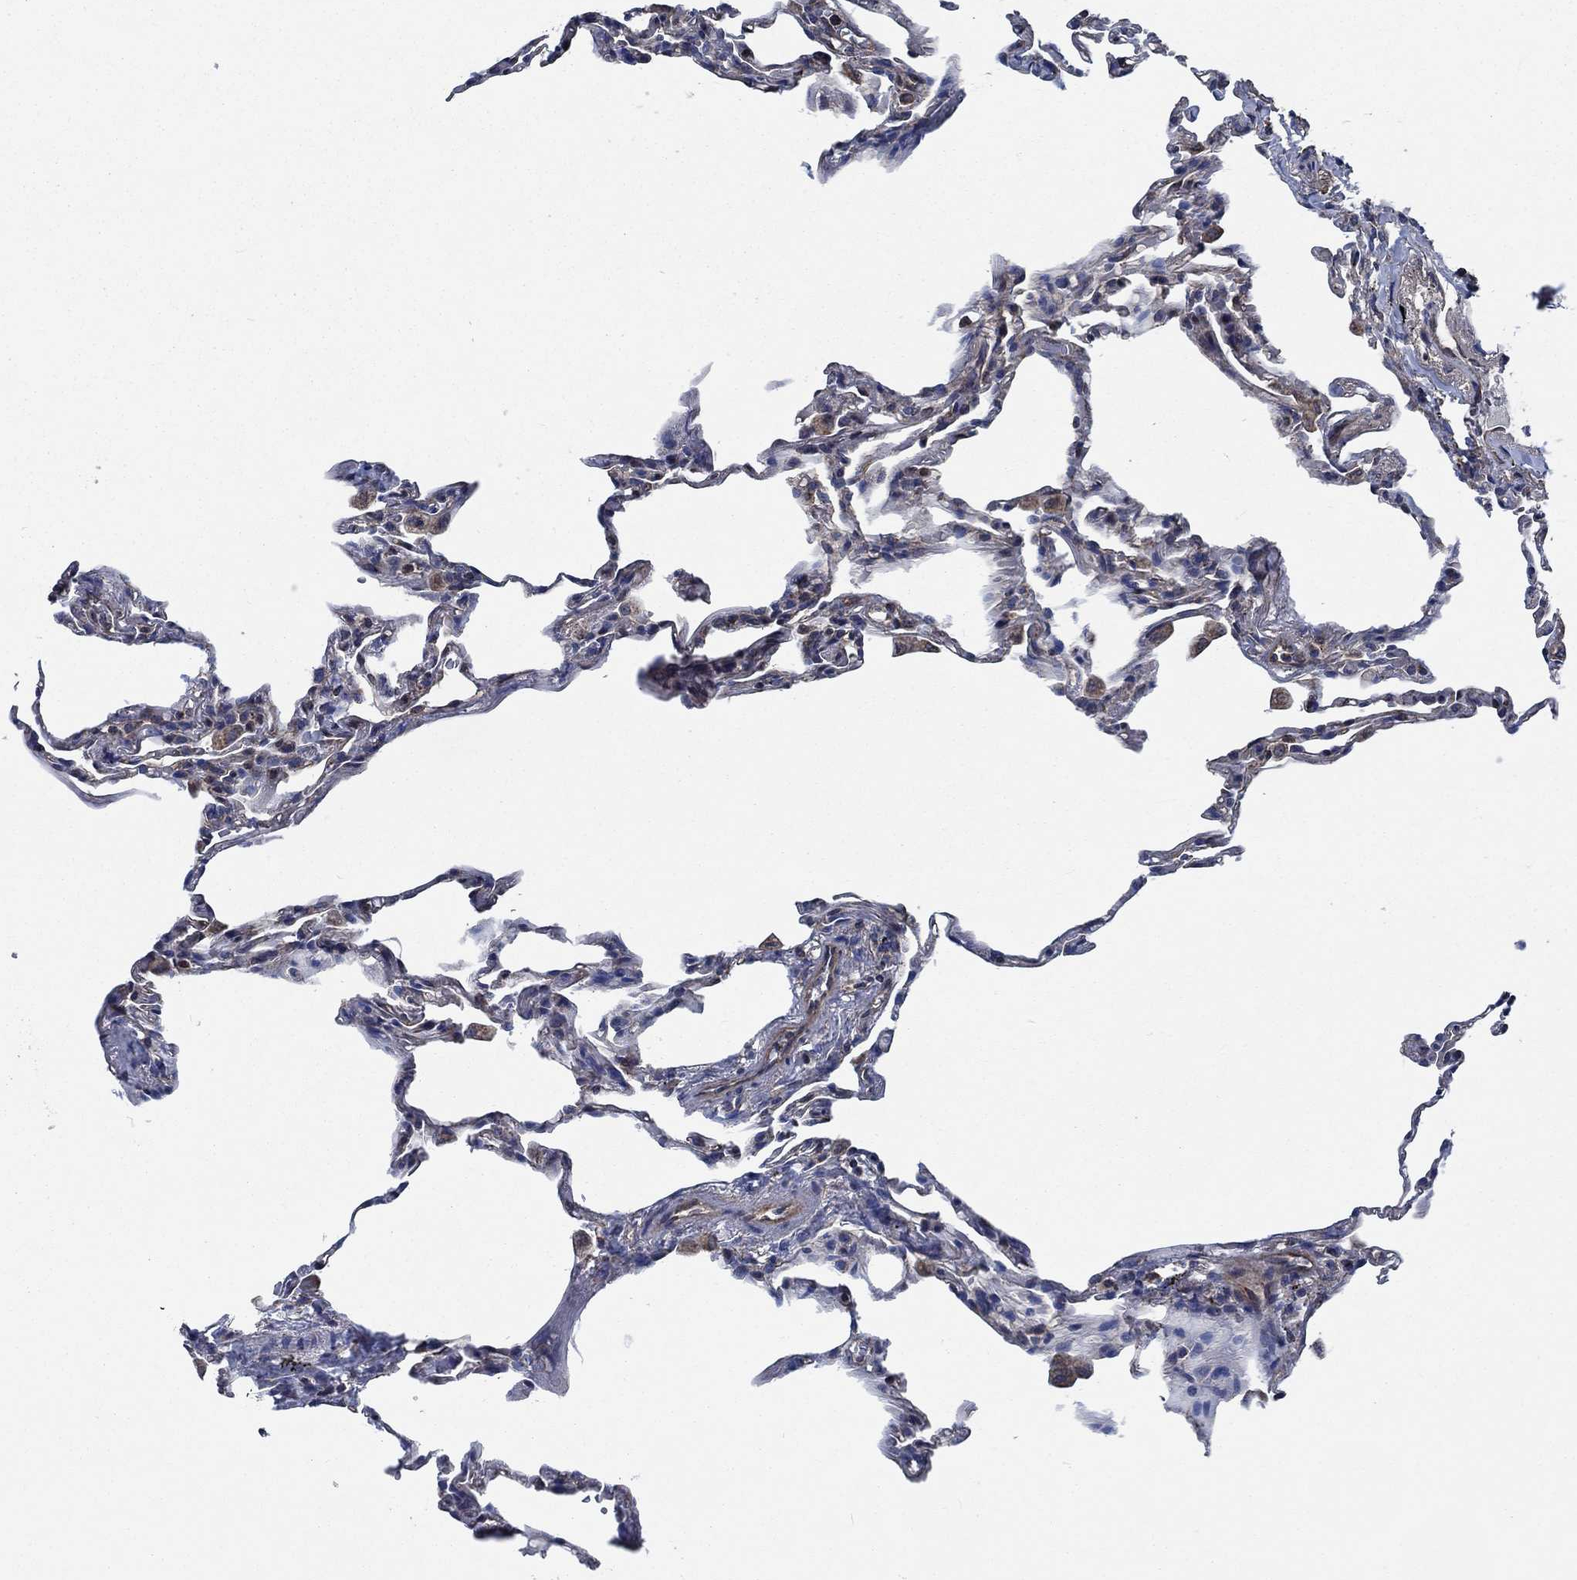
{"staining": {"intensity": "negative", "quantity": "none", "location": "none"}, "tissue": "lung", "cell_type": "Alveolar cells", "image_type": "normal", "snomed": [{"axis": "morphology", "description": "Normal tissue, NOS"}, {"axis": "topography", "description": "Lung"}], "caption": "Alveolar cells show no significant expression in unremarkable lung. The staining is performed using DAB brown chromogen with nuclei counter-stained in using hematoxylin.", "gene": "STXBP6", "patient": {"sex": "female", "age": 57}}